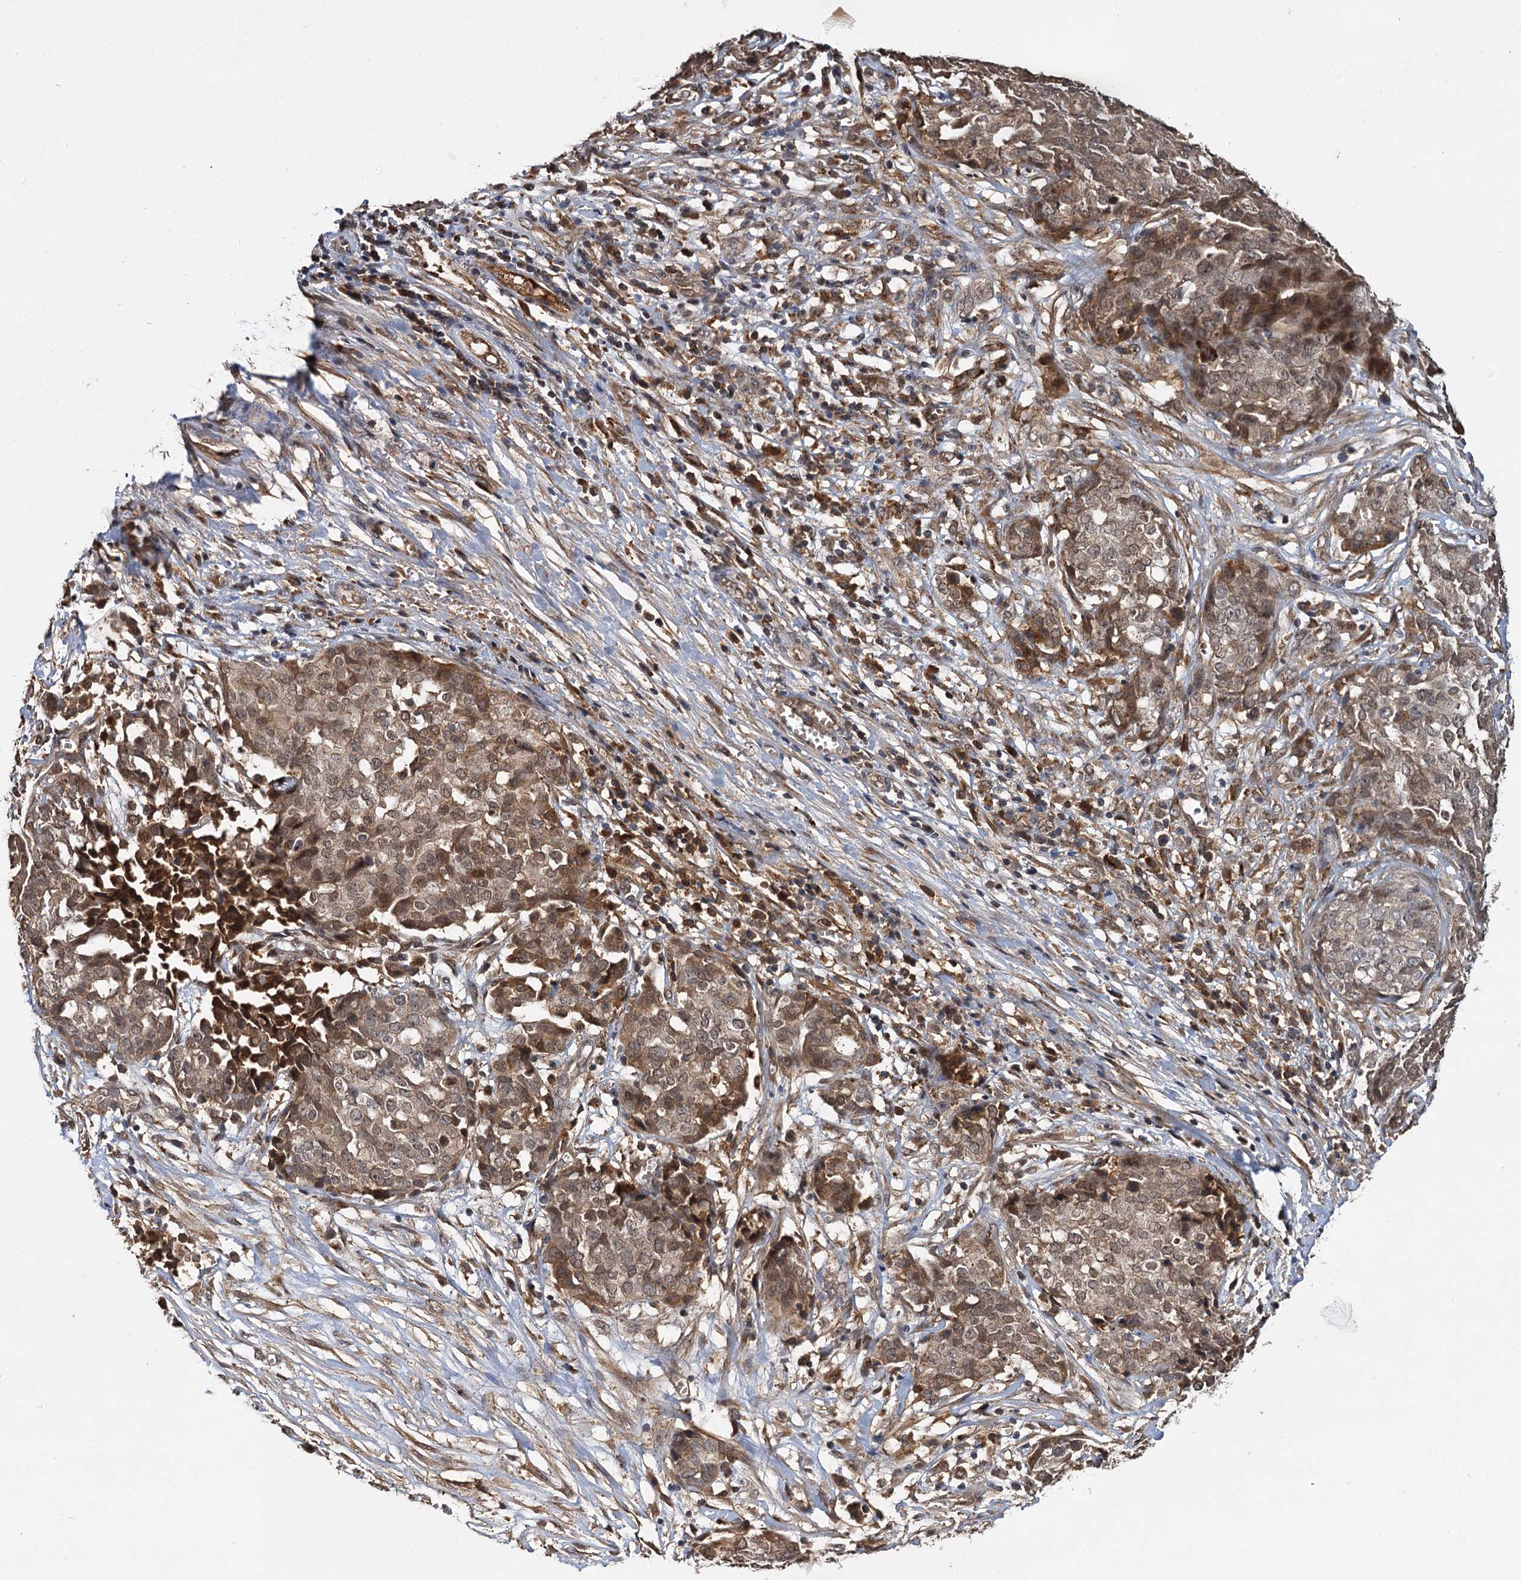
{"staining": {"intensity": "moderate", "quantity": "25%-75%", "location": "cytoplasmic/membranous"}, "tissue": "ovarian cancer", "cell_type": "Tumor cells", "image_type": "cancer", "snomed": [{"axis": "morphology", "description": "Cystadenocarcinoma, serous, NOS"}, {"axis": "topography", "description": "Soft tissue"}, {"axis": "topography", "description": "Ovary"}], "caption": "A medium amount of moderate cytoplasmic/membranous expression is appreciated in about 25%-75% of tumor cells in serous cystadenocarcinoma (ovarian) tissue.", "gene": "MBD6", "patient": {"sex": "female", "age": 57}}